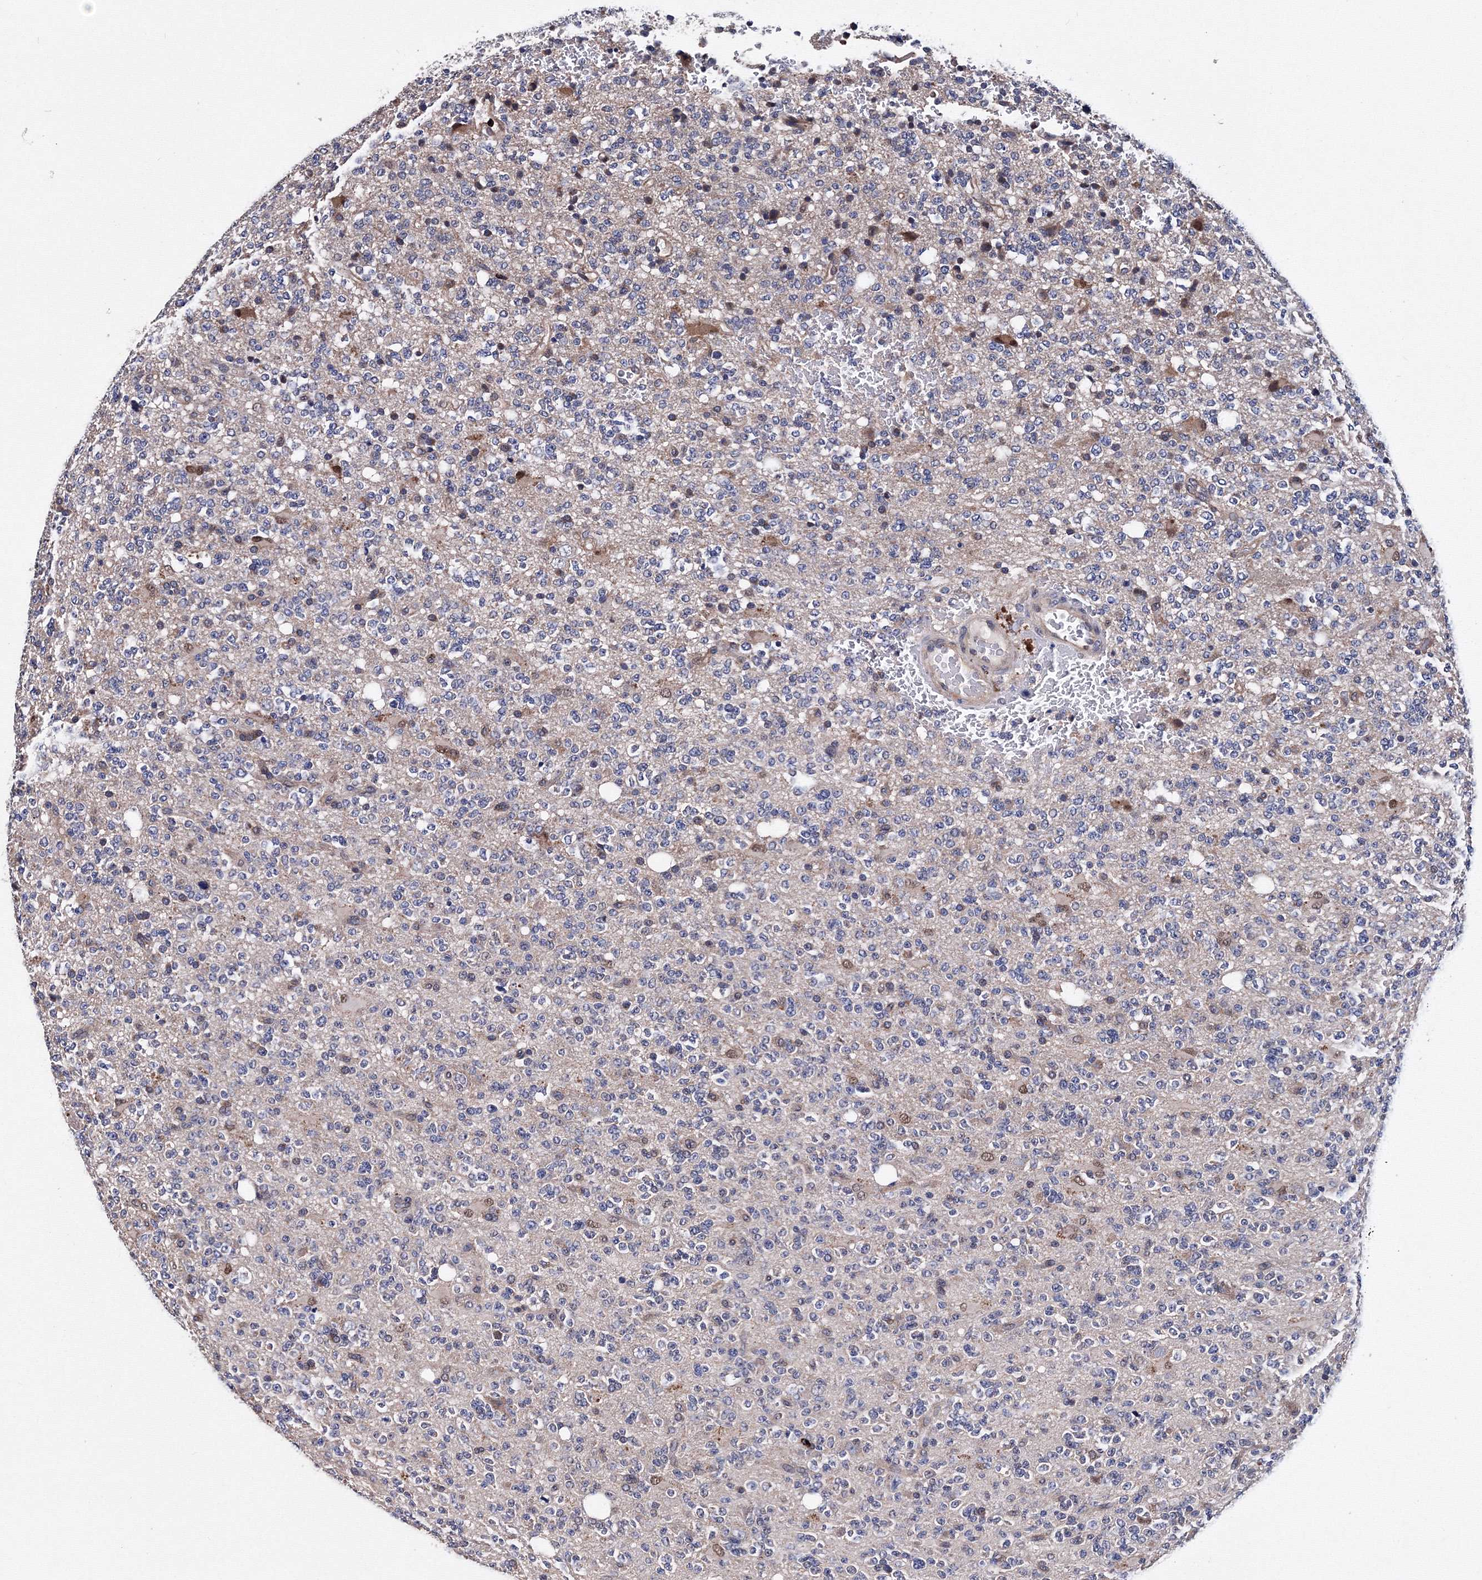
{"staining": {"intensity": "negative", "quantity": "none", "location": "none"}, "tissue": "glioma", "cell_type": "Tumor cells", "image_type": "cancer", "snomed": [{"axis": "morphology", "description": "Glioma, malignant, High grade"}, {"axis": "topography", "description": "Brain"}], "caption": "Immunohistochemistry micrograph of neoplastic tissue: glioma stained with DAB (3,3'-diaminobenzidine) demonstrates no significant protein expression in tumor cells. (DAB (3,3'-diaminobenzidine) IHC, high magnification).", "gene": "PHYKPL", "patient": {"sex": "female", "age": 62}}